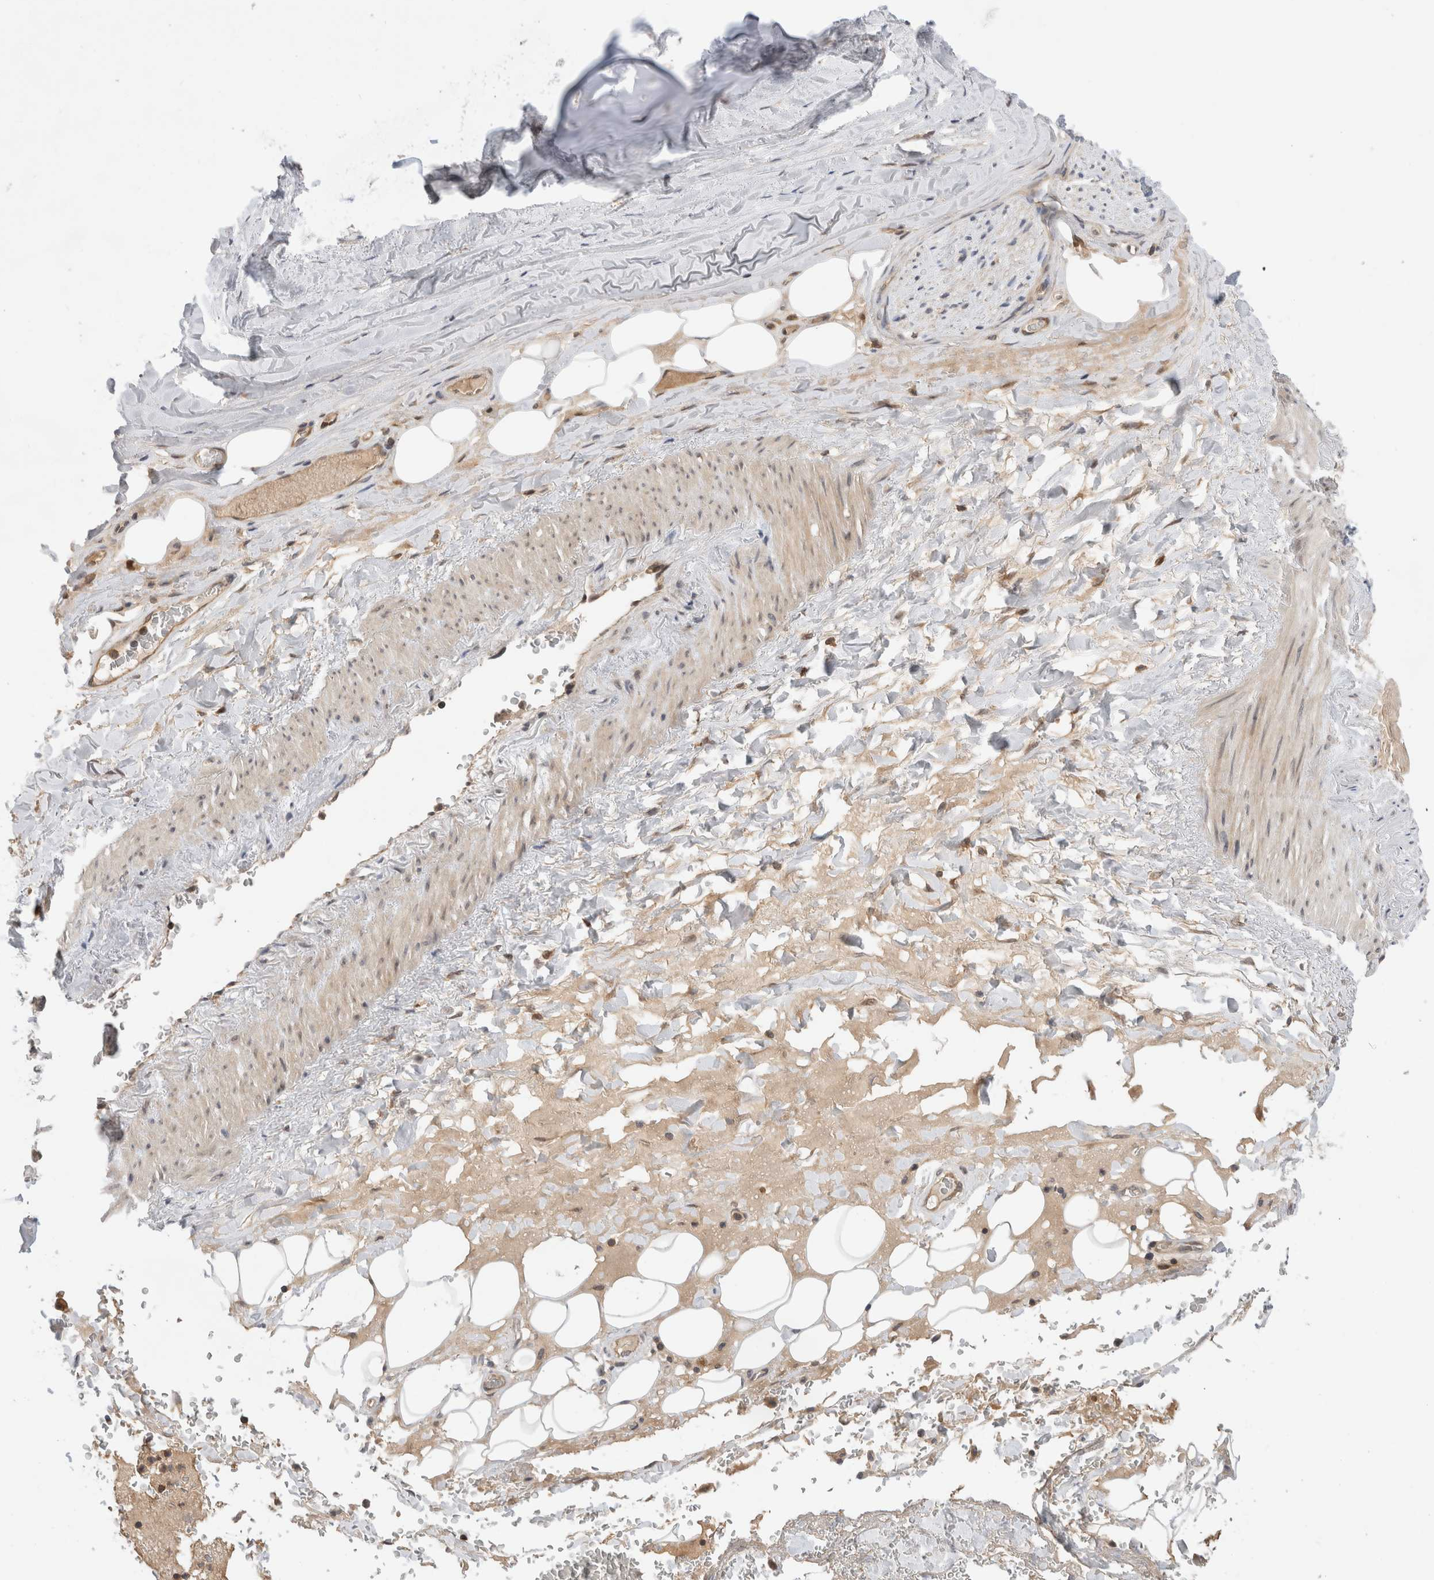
{"staining": {"intensity": "negative", "quantity": "none", "location": "none"}, "tissue": "adipose tissue", "cell_type": "Adipocytes", "image_type": "normal", "snomed": [{"axis": "morphology", "description": "Normal tissue, NOS"}, {"axis": "topography", "description": "Cartilage tissue"}], "caption": "DAB immunohistochemical staining of benign adipose tissue displays no significant staining in adipocytes.", "gene": "NFKB1", "patient": {"sex": "female", "age": 63}}